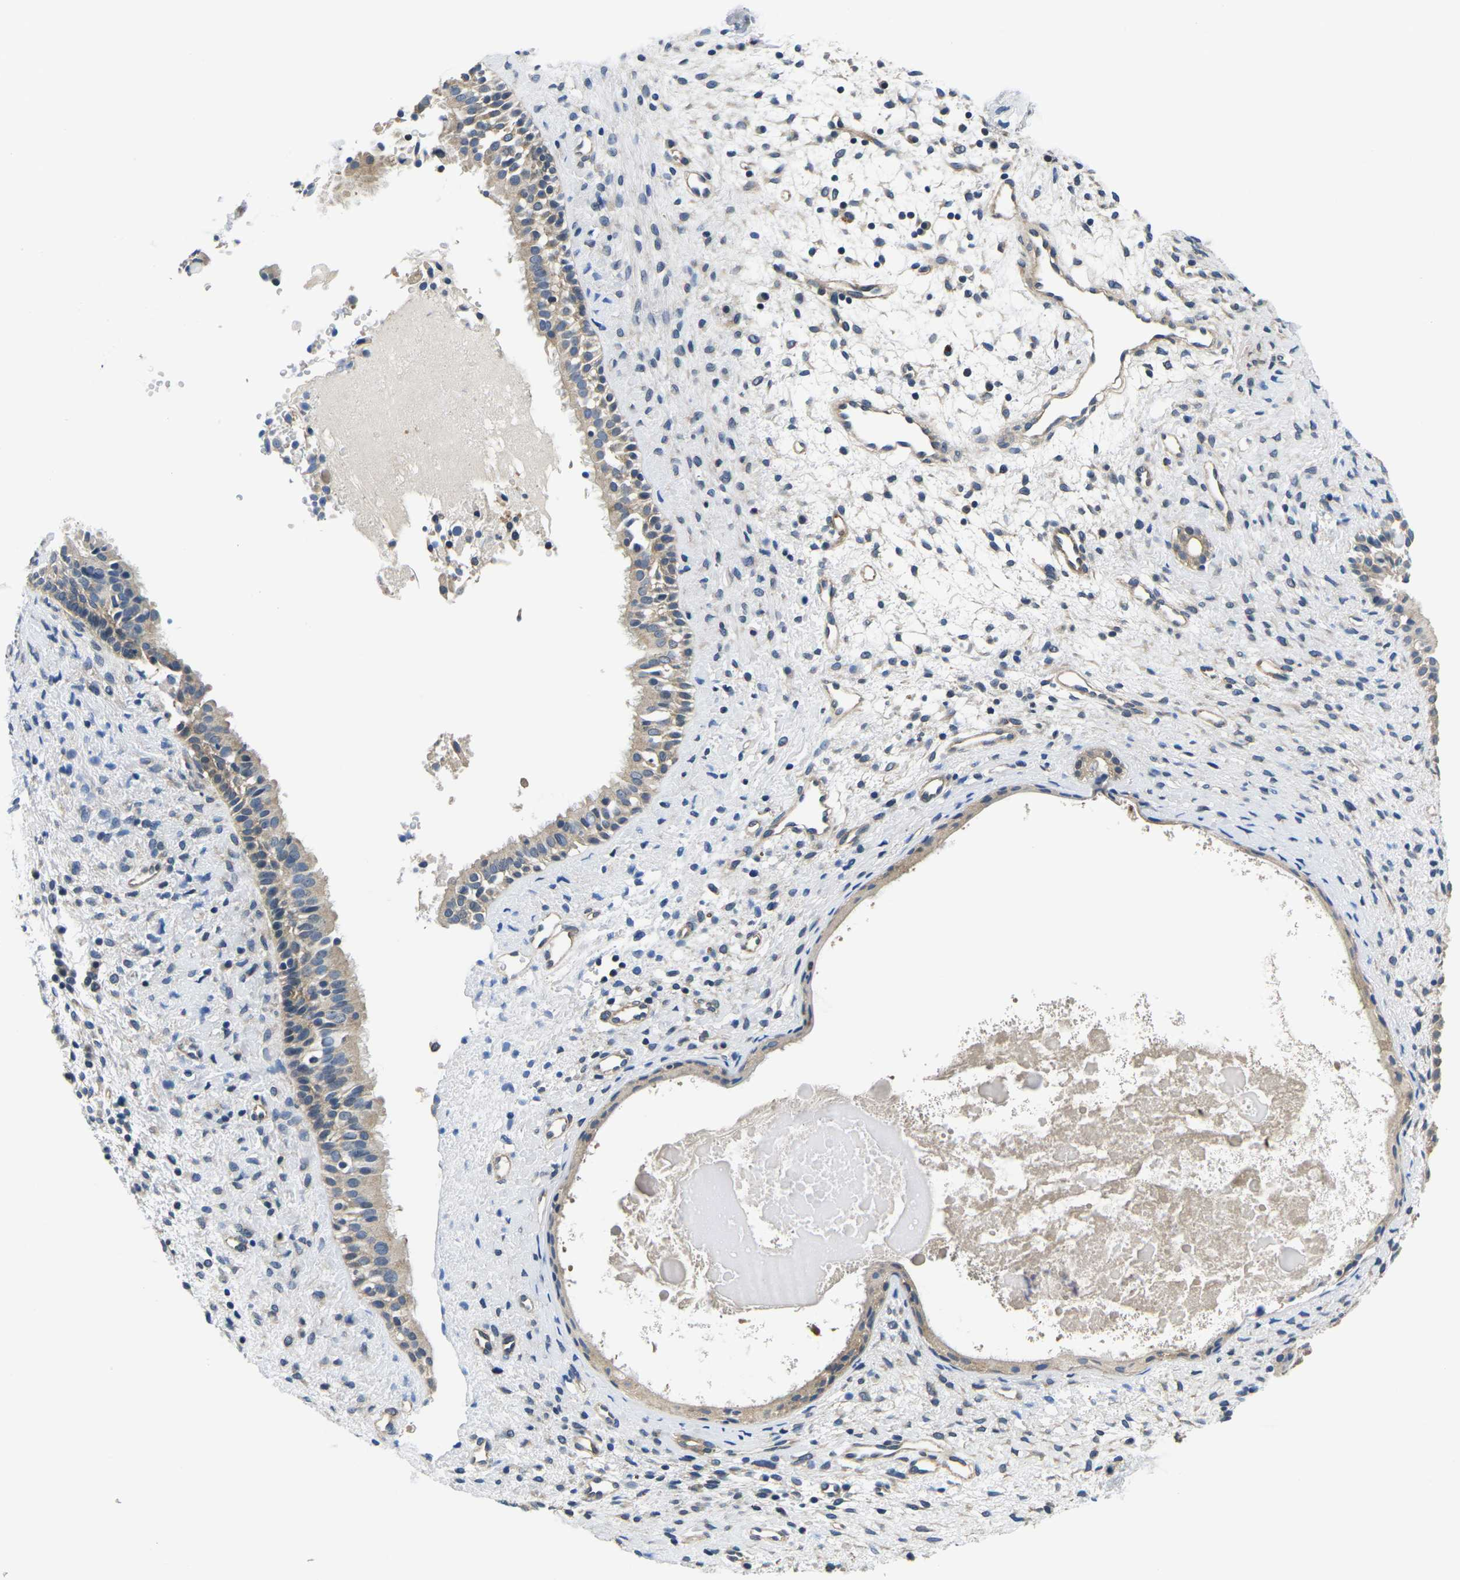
{"staining": {"intensity": "weak", "quantity": ">75%", "location": "cytoplasmic/membranous"}, "tissue": "nasopharynx", "cell_type": "Respiratory epithelial cells", "image_type": "normal", "snomed": [{"axis": "morphology", "description": "Normal tissue, NOS"}, {"axis": "topography", "description": "Nasopharynx"}], "caption": "An IHC photomicrograph of benign tissue is shown. Protein staining in brown labels weak cytoplasmic/membranous positivity in nasopharynx within respiratory epithelial cells.", "gene": "GSK3B", "patient": {"sex": "male", "age": 22}}